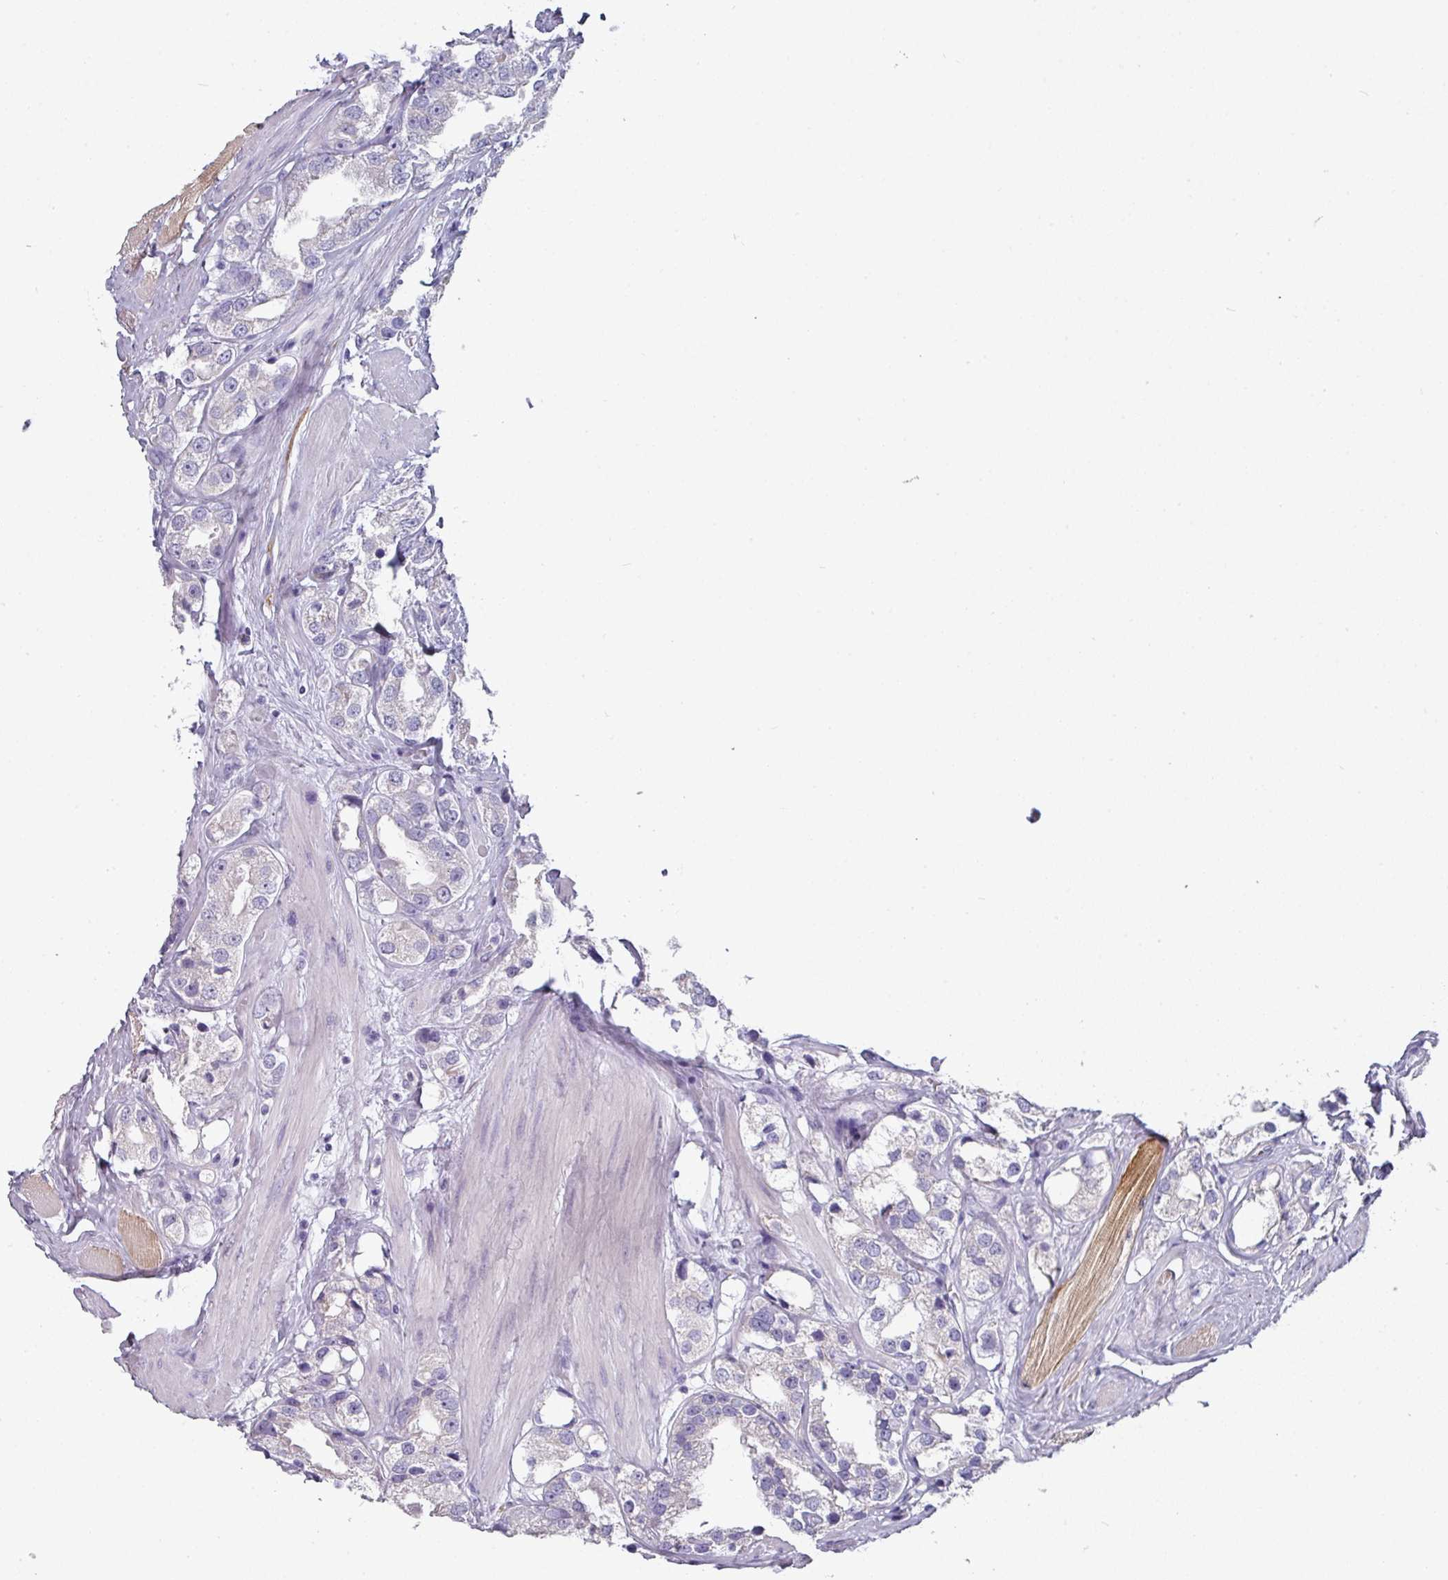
{"staining": {"intensity": "negative", "quantity": "none", "location": "none"}, "tissue": "prostate cancer", "cell_type": "Tumor cells", "image_type": "cancer", "snomed": [{"axis": "morphology", "description": "Adenocarcinoma, NOS"}, {"axis": "topography", "description": "Prostate"}], "caption": "IHC of prostate cancer (adenocarcinoma) reveals no expression in tumor cells. (DAB immunohistochemistry, high magnification).", "gene": "SLC17A7", "patient": {"sex": "male", "age": 79}}